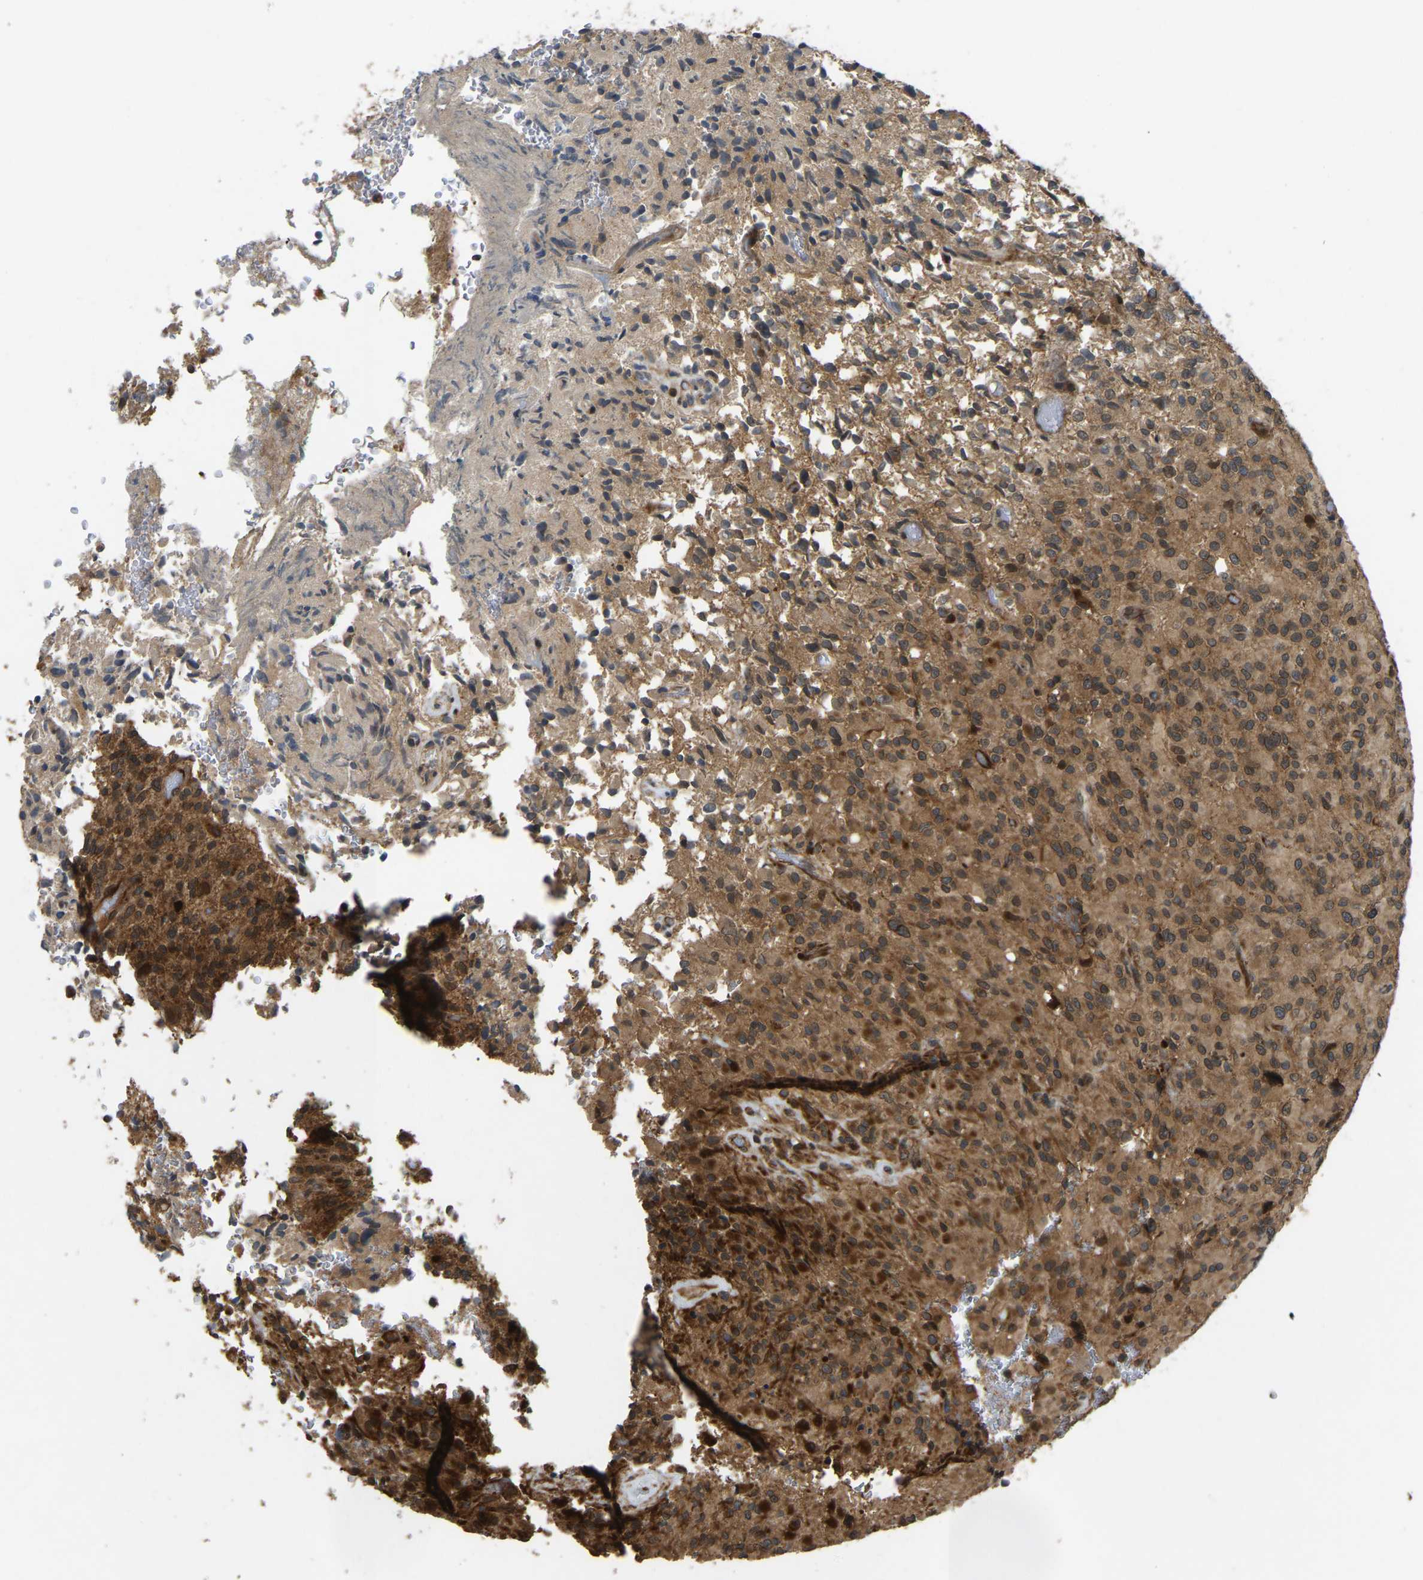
{"staining": {"intensity": "moderate", "quantity": ">75%", "location": "cytoplasmic/membranous,nuclear"}, "tissue": "glioma", "cell_type": "Tumor cells", "image_type": "cancer", "snomed": [{"axis": "morphology", "description": "Glioma, malignant, High grade"}, {"axis": "topography", "description": "Brain"}], "caption": "Glioma was stained to show a protein in brown. There is medium levels of moderate cytoplasmic/membranous and nuclear positivity in about >75% of tumor cells. The protein is stained brown, and the nuclei are stained in blue (DAB IHC with brightfield microscopy, high magnification).", "gene": "KIAA1549", "patient": {"sex": "male", "age": 71}}